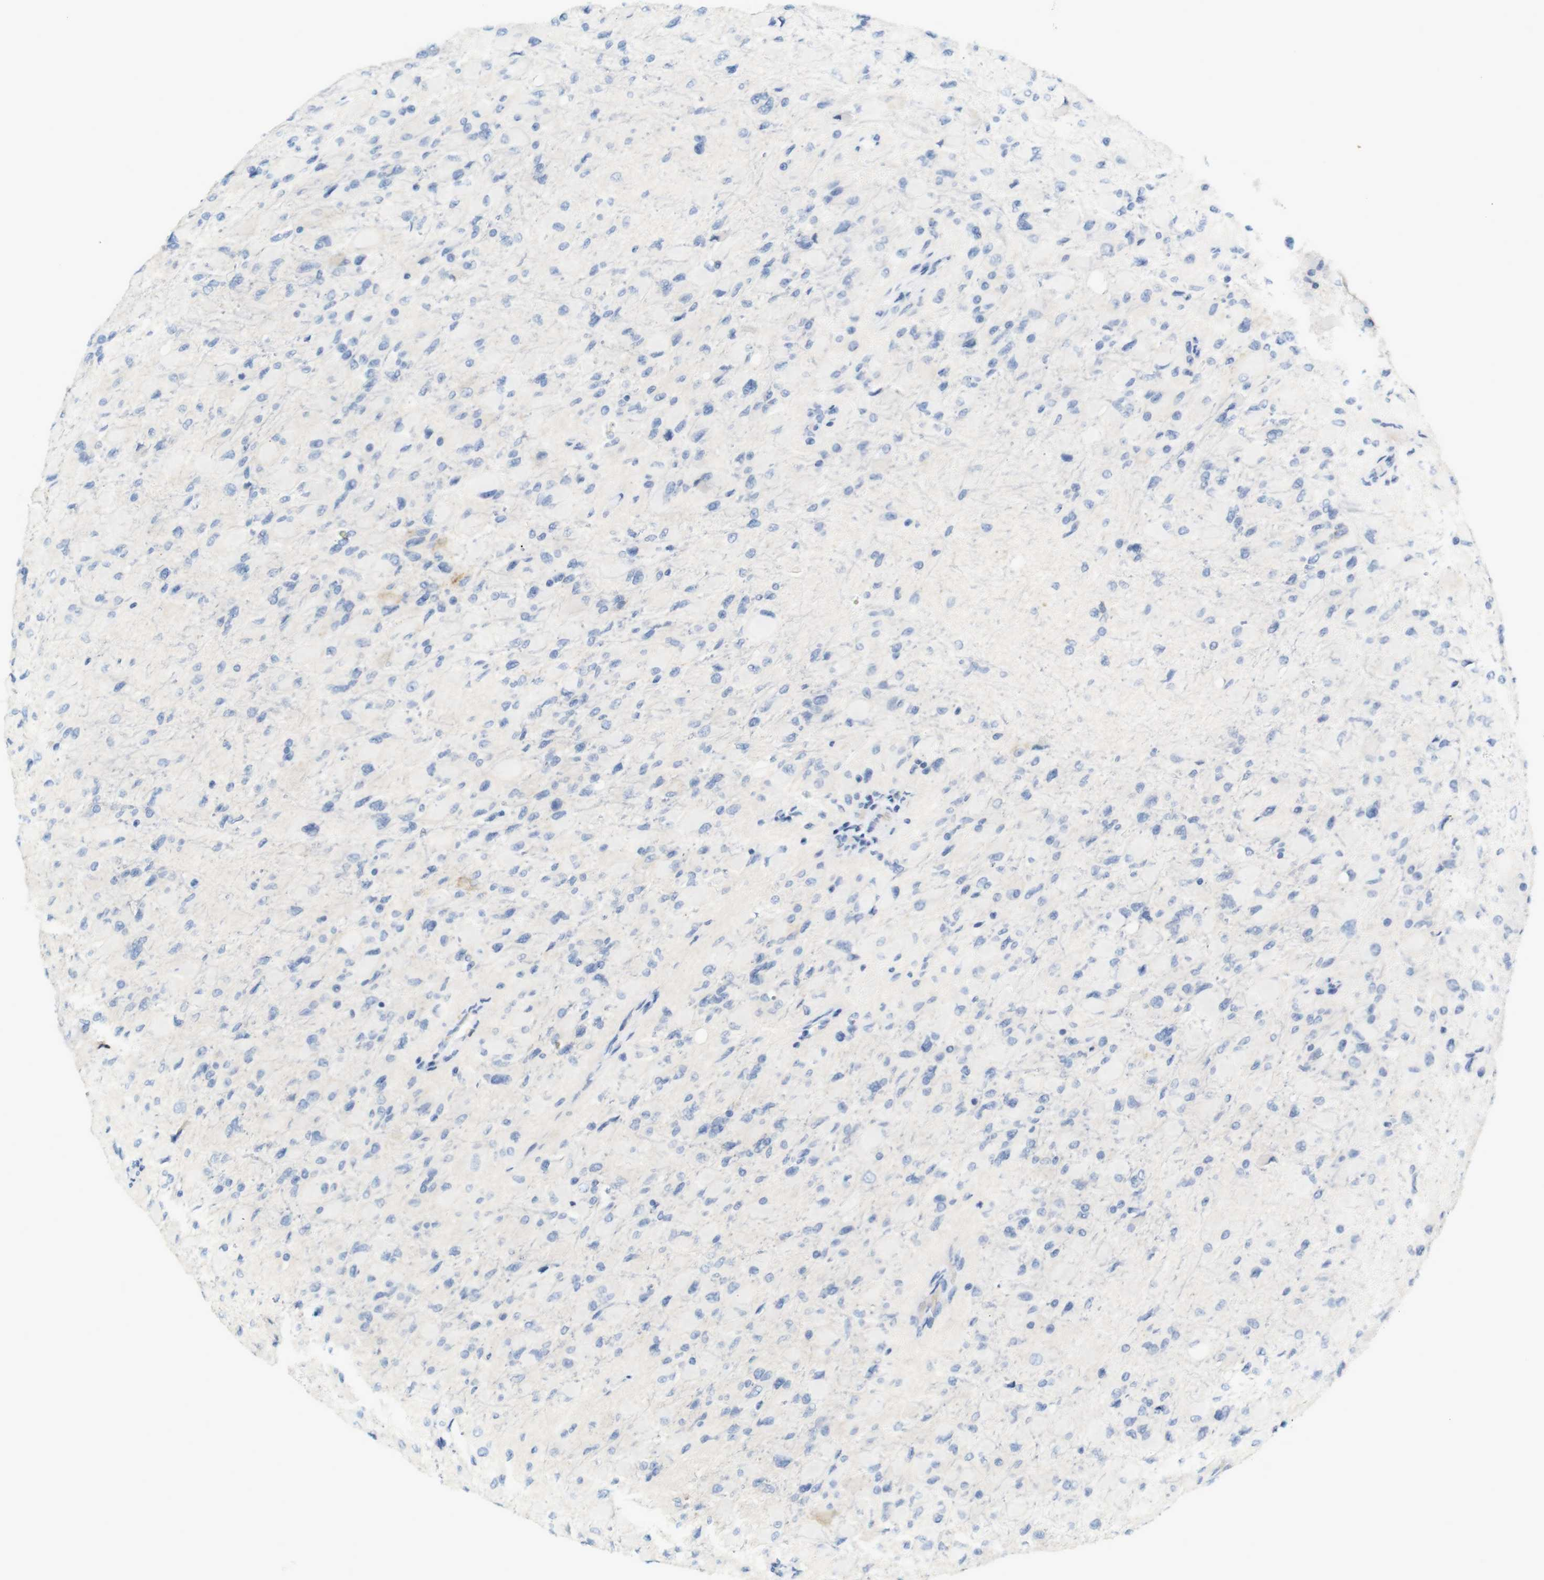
{"staining": {"intensity": "negative", "quantity": "none", "location": "none"}, "tissue": "glioma", "cell_type": "Tumor cells", "image_type": "cancer", "snomed": [{"axis": "morphology", "description": "Glioma, malignant, High grade"}, {"axis": "topography", "description": "Cerebral cortex"}], "caption": "Human malignant glioma (high-grade) stained for a protein using IHC shows no expression in tumor cells.", "gene": "LRRK2", "patient": {"sex": "female", "age": 36}}